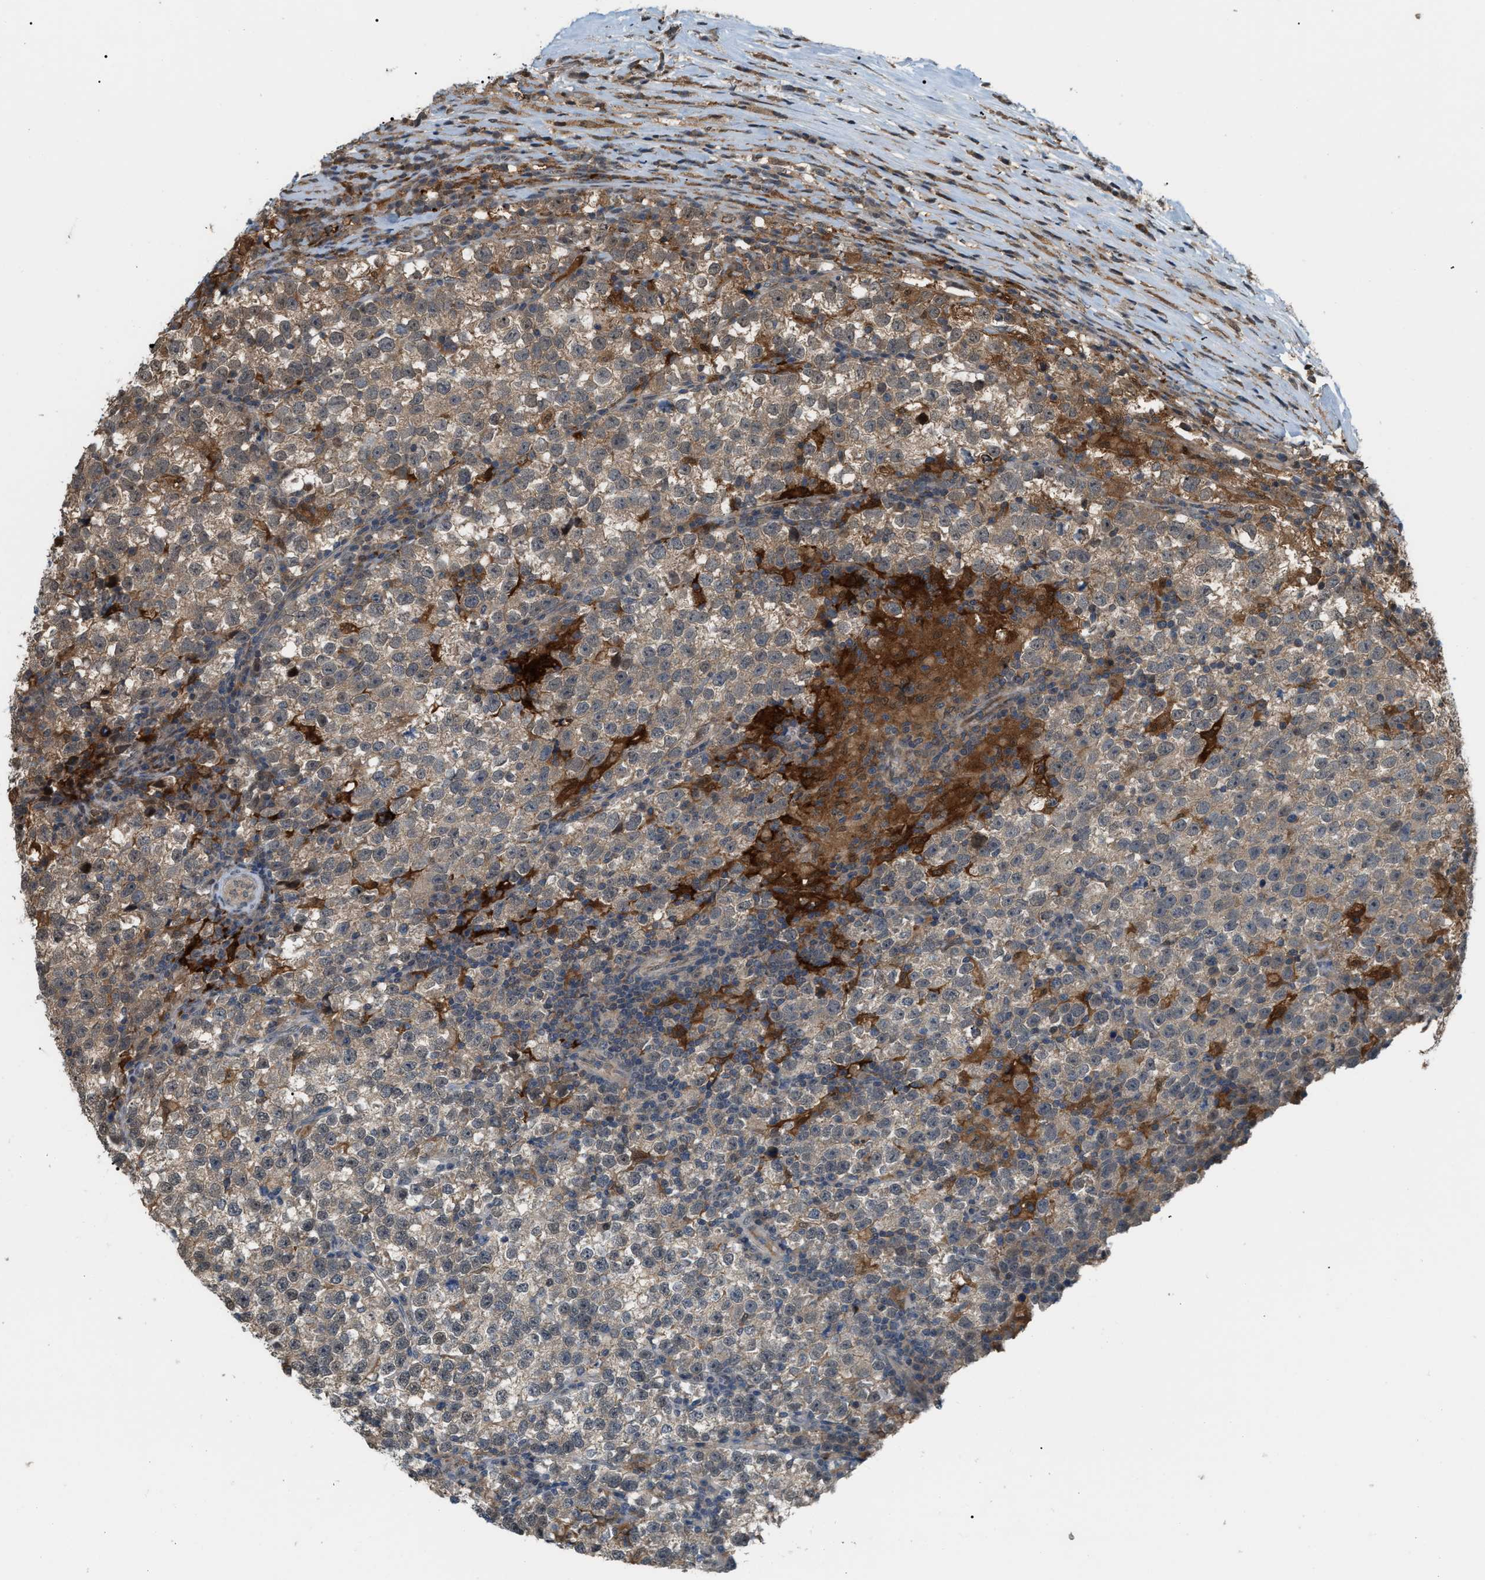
{"staining": {"intensity": "weak", "quantity": "25%-75%", "location": "cytoplasmic/membranous"}, "tissue": "testis cancer", "cell_type": "Tumor cells", "image_type": "cancer", "snomed": [{"axis": "morphology", "description": "Normal tissue, NOS"}, {"axis": "morphology", "description": "Seminoma, NOS"}, {"axis": "topography", "description": "Testis"}], "caption": "This is an image of immunohistochemistry (IHC) staining of testis cancer (seminoma), which shows weak staining in the cytoplasmic/membranous of tumor cells.", "gene": "RFFL", "patient": {"sex": "male", "age": 43}}